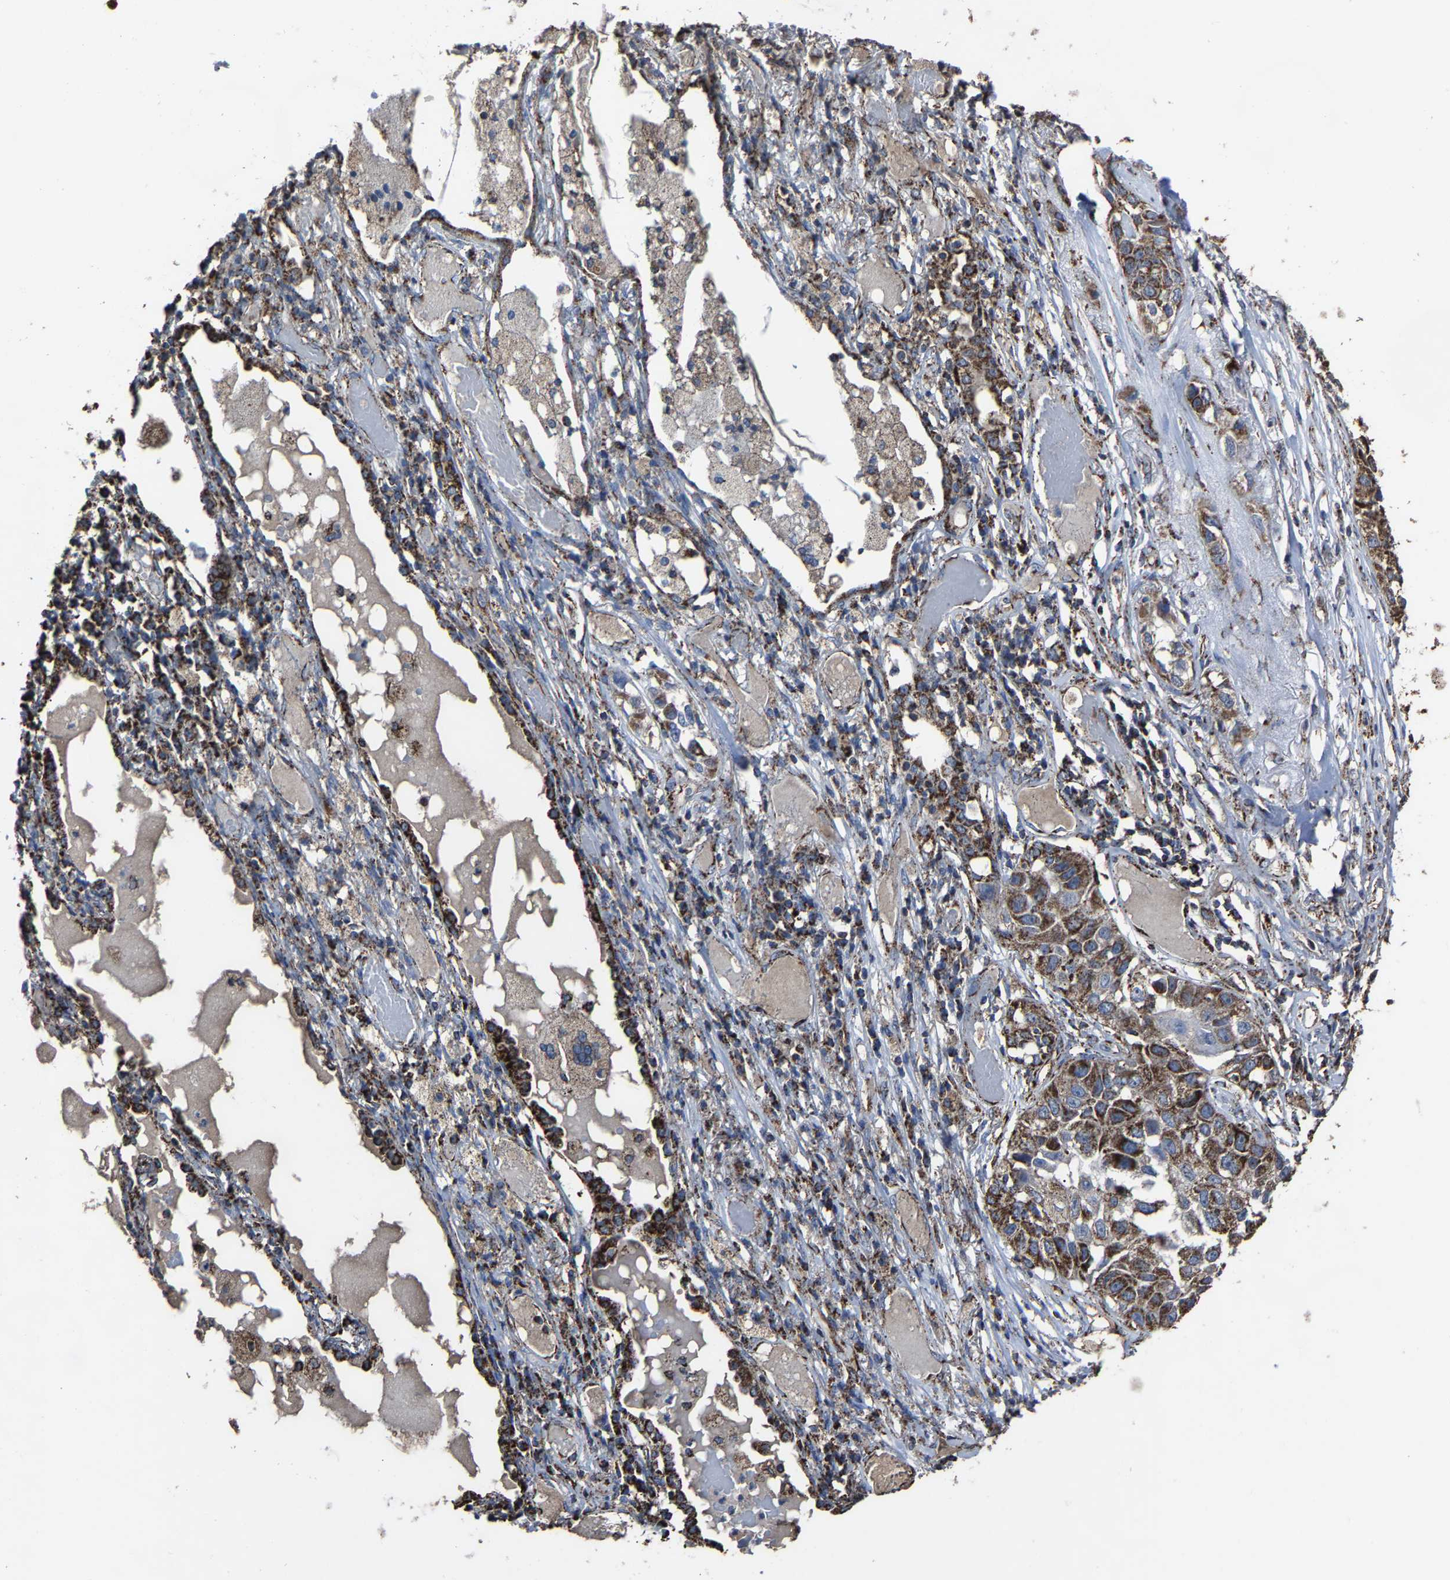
{"staining": {"intensity": "strong", "quantity": ">75%", "location": "cytoplasmic/membranous"}, "tissue": "lung cancer", "cell_type": "Tumor cells", "image_type": "cancer", "snomed": [{"axis": "morphology", "description": "Squamous cell carcinoma, NOS"}, {"axis": "topography", "description": "Lung"}], "caption": "The photomicrograph displays staining of squamous cell carcinoma (lung), revealing strong cytoplasmic/membranous protein expression (brown color) within tumor cells. (IHC, brightfield microscopy, high magnification).", "gene": "NDUFV3", "patient": {"sex": "male", "age": 71}}